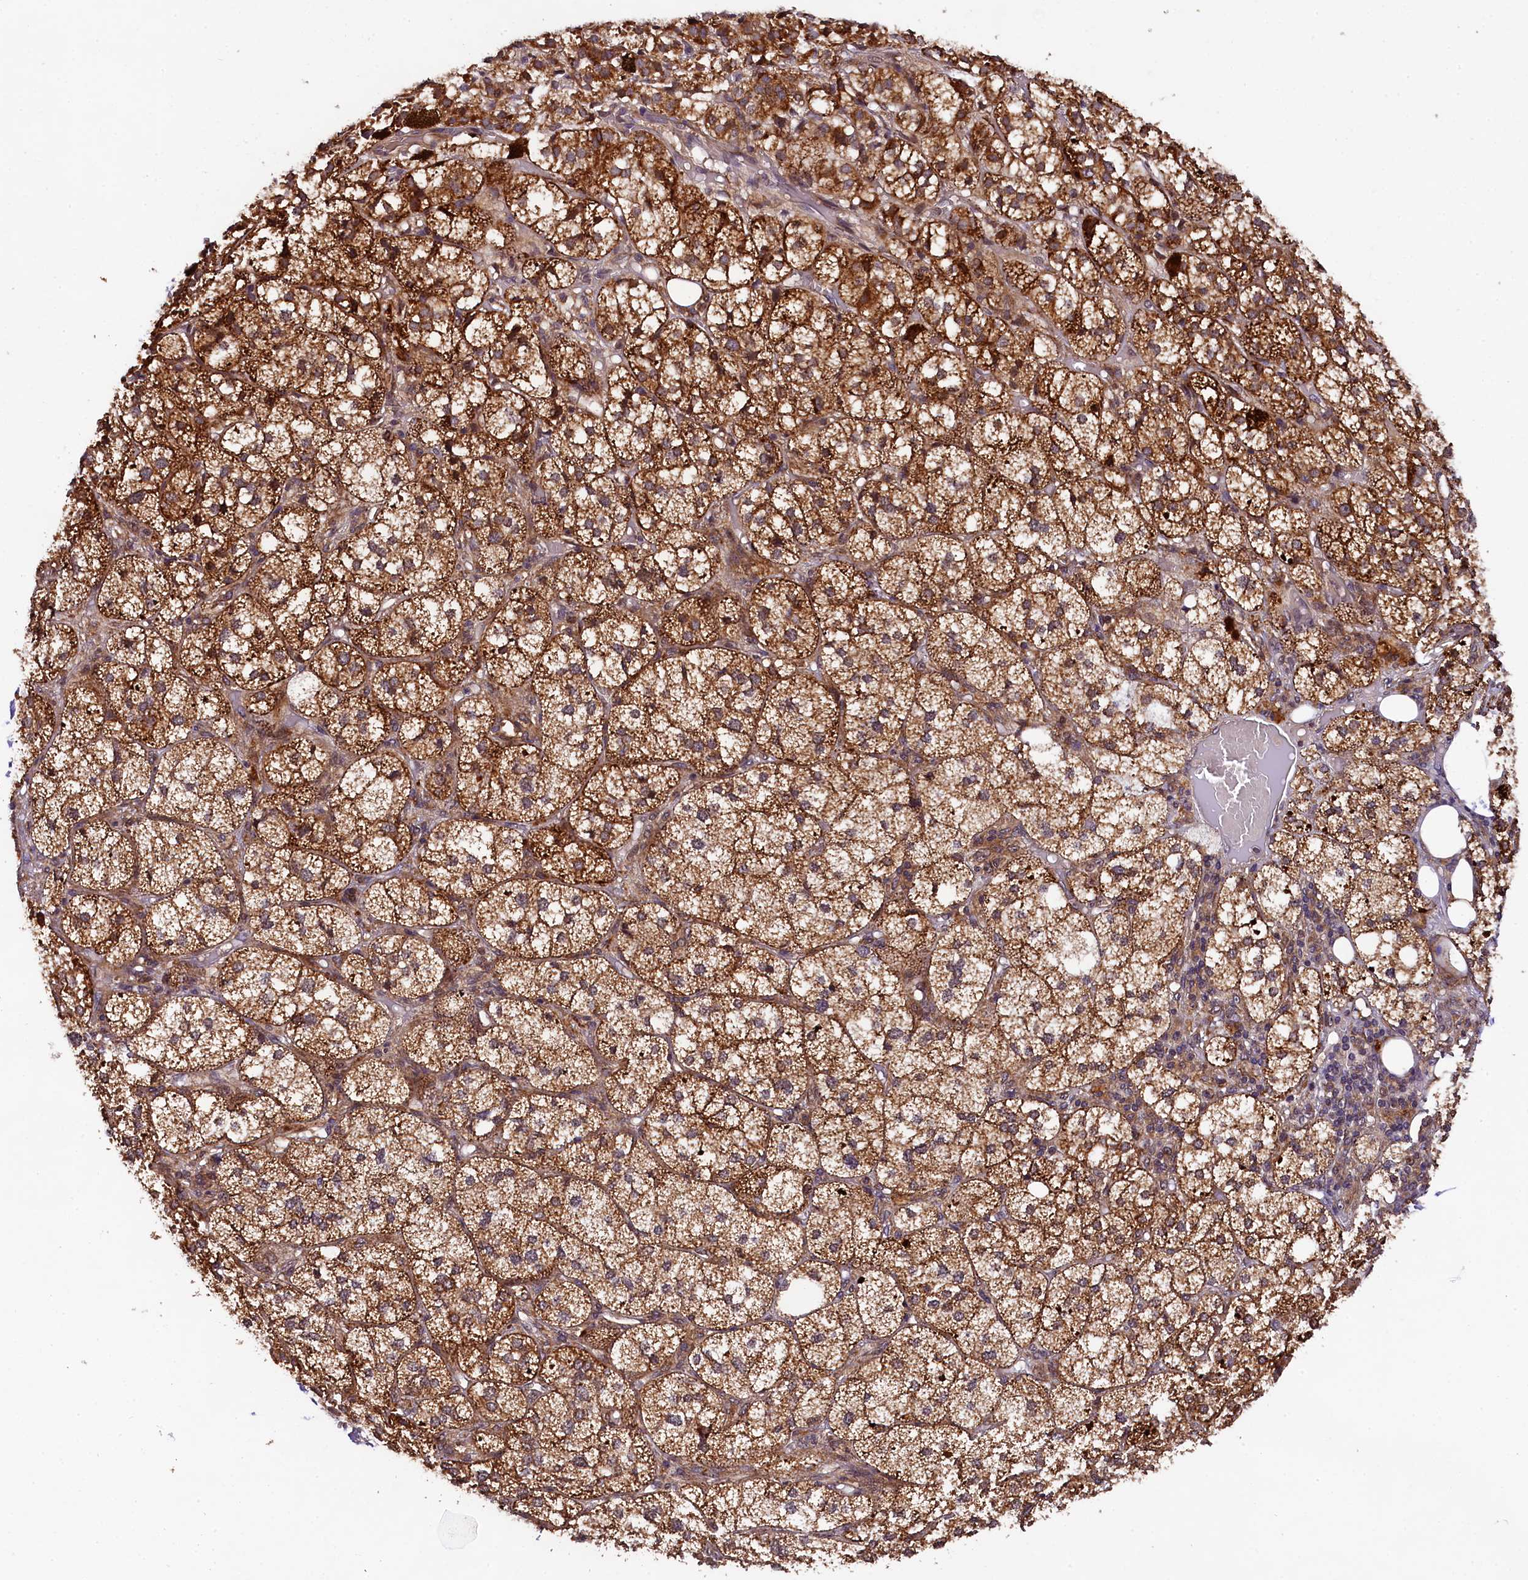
{"staining": {"intensity": "strong", "quantity": ">75%", "location": "cytoplasmic/membranous"}, "tissue": "adrenal gland", "cell_type": "Glandular cells", "image_type": "normal", "snomed": [{"axis": "morphology", "description": "Normal tissue, NOS"}, {"axis": "topography", "description": "Adrenal gland"}], "caption": "Benign adrenal gland displays strong cytoplasmic/membranous staining in about >75% of glandular cells, visualized by immunohistochemistry. (Brightfield microscopy of DAB IHC at high magnification).", "gene": "DOHH", "patient": {"sex": "female", "age": 61}}